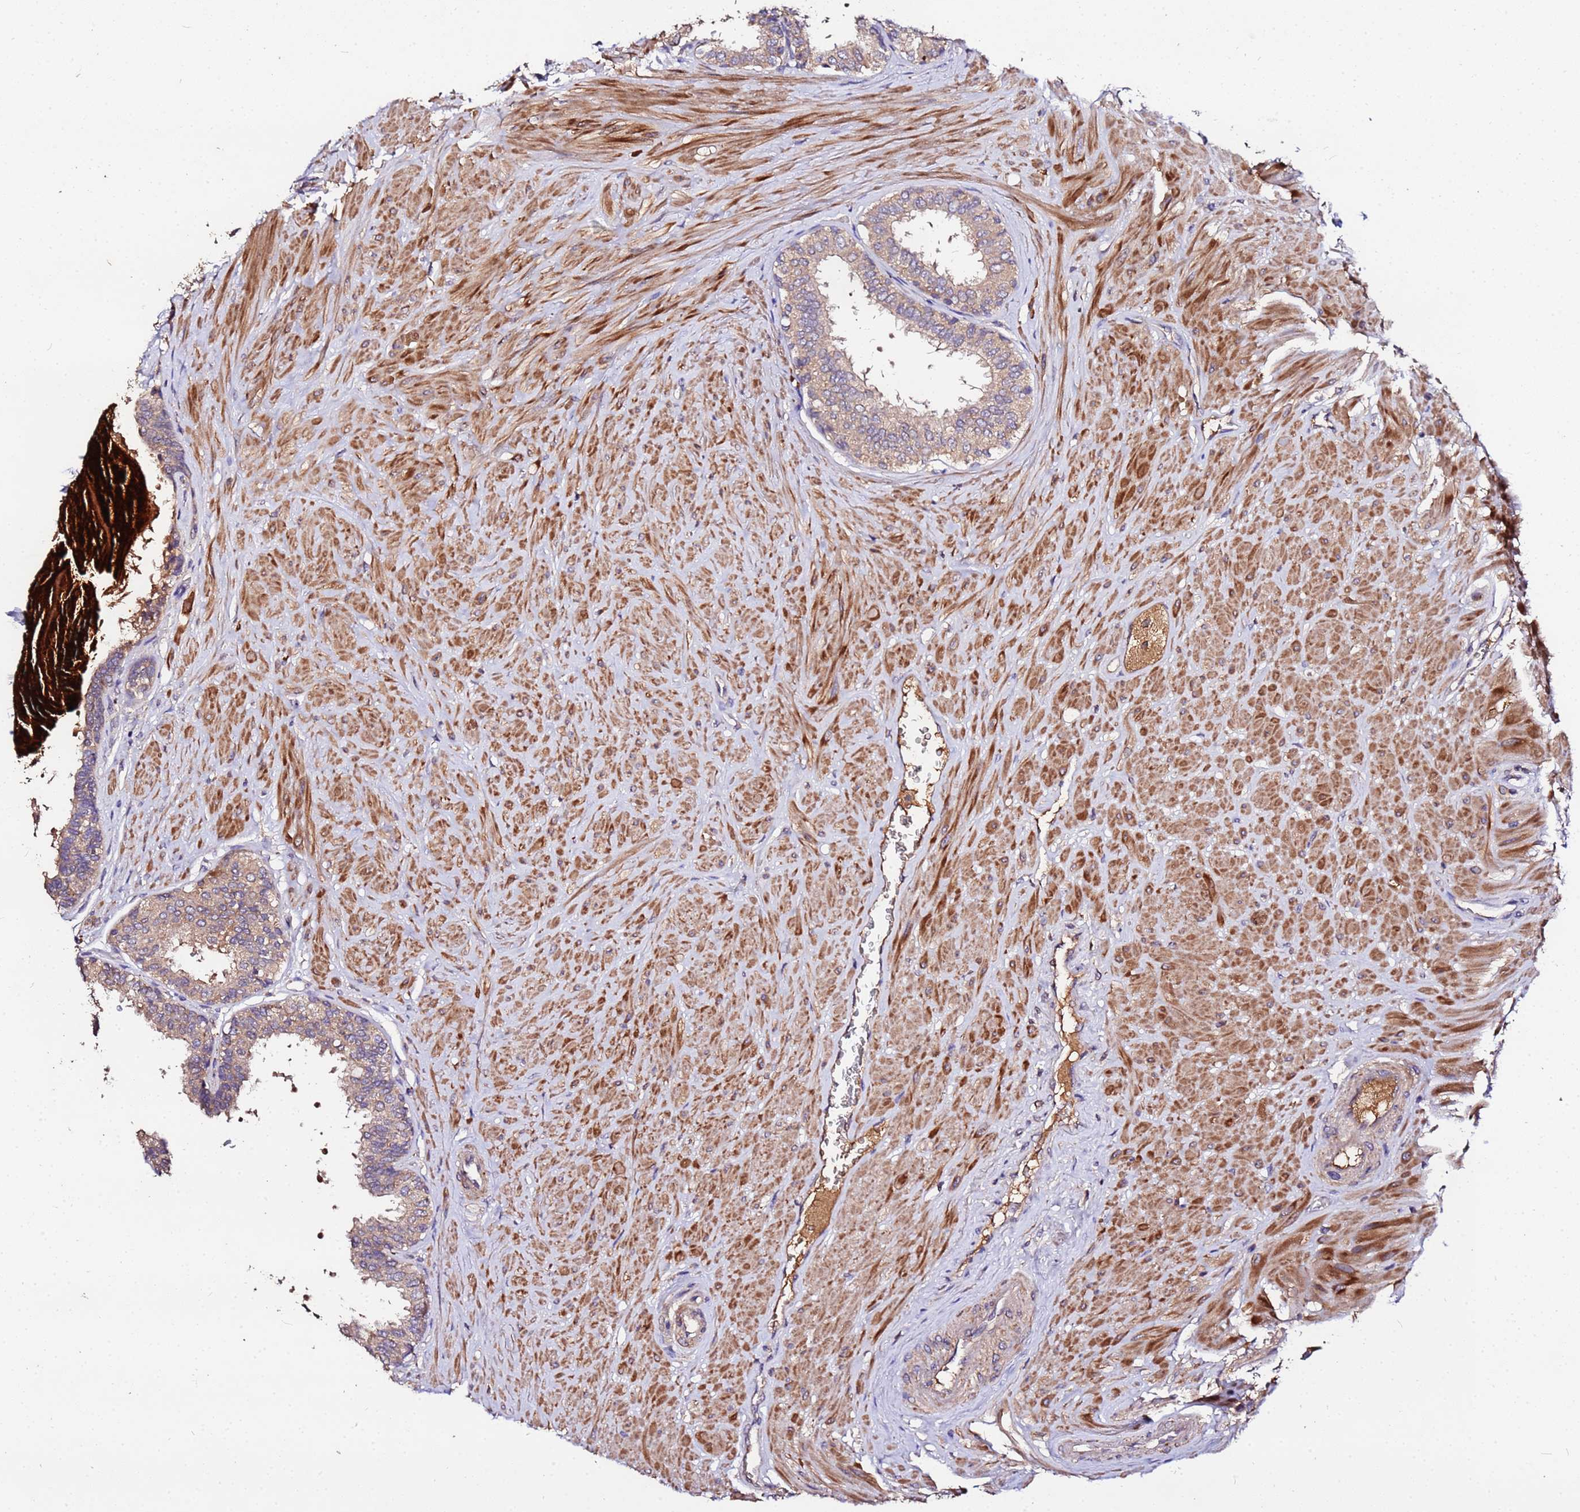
{"staining": {"intensity": "moderate", "quantity": "<25%", "location": "cytoplasmic/membranous"}, "tissue": "prostate", "cell_type": "Glandular cells", "image_type": "normal", "snomed": [{"axis": "morphology", "description": "Normal tissue, NOS"}, {"axis": "topography", "description": "Prostate"}], "caption": "Prostate was stained to show a protein in brown. There is low levels of moderate cytoplasmic/membranous positivity in about <25% of glandular cells. The staining is performed using DAB (3,3'-diaminobenzidine) brown chromogen to label protein expression. The nuclei are counter-stained blue using hematoxylin.", "gene": "MTERF1", "patient": {"sex": "male", "age": 48}}